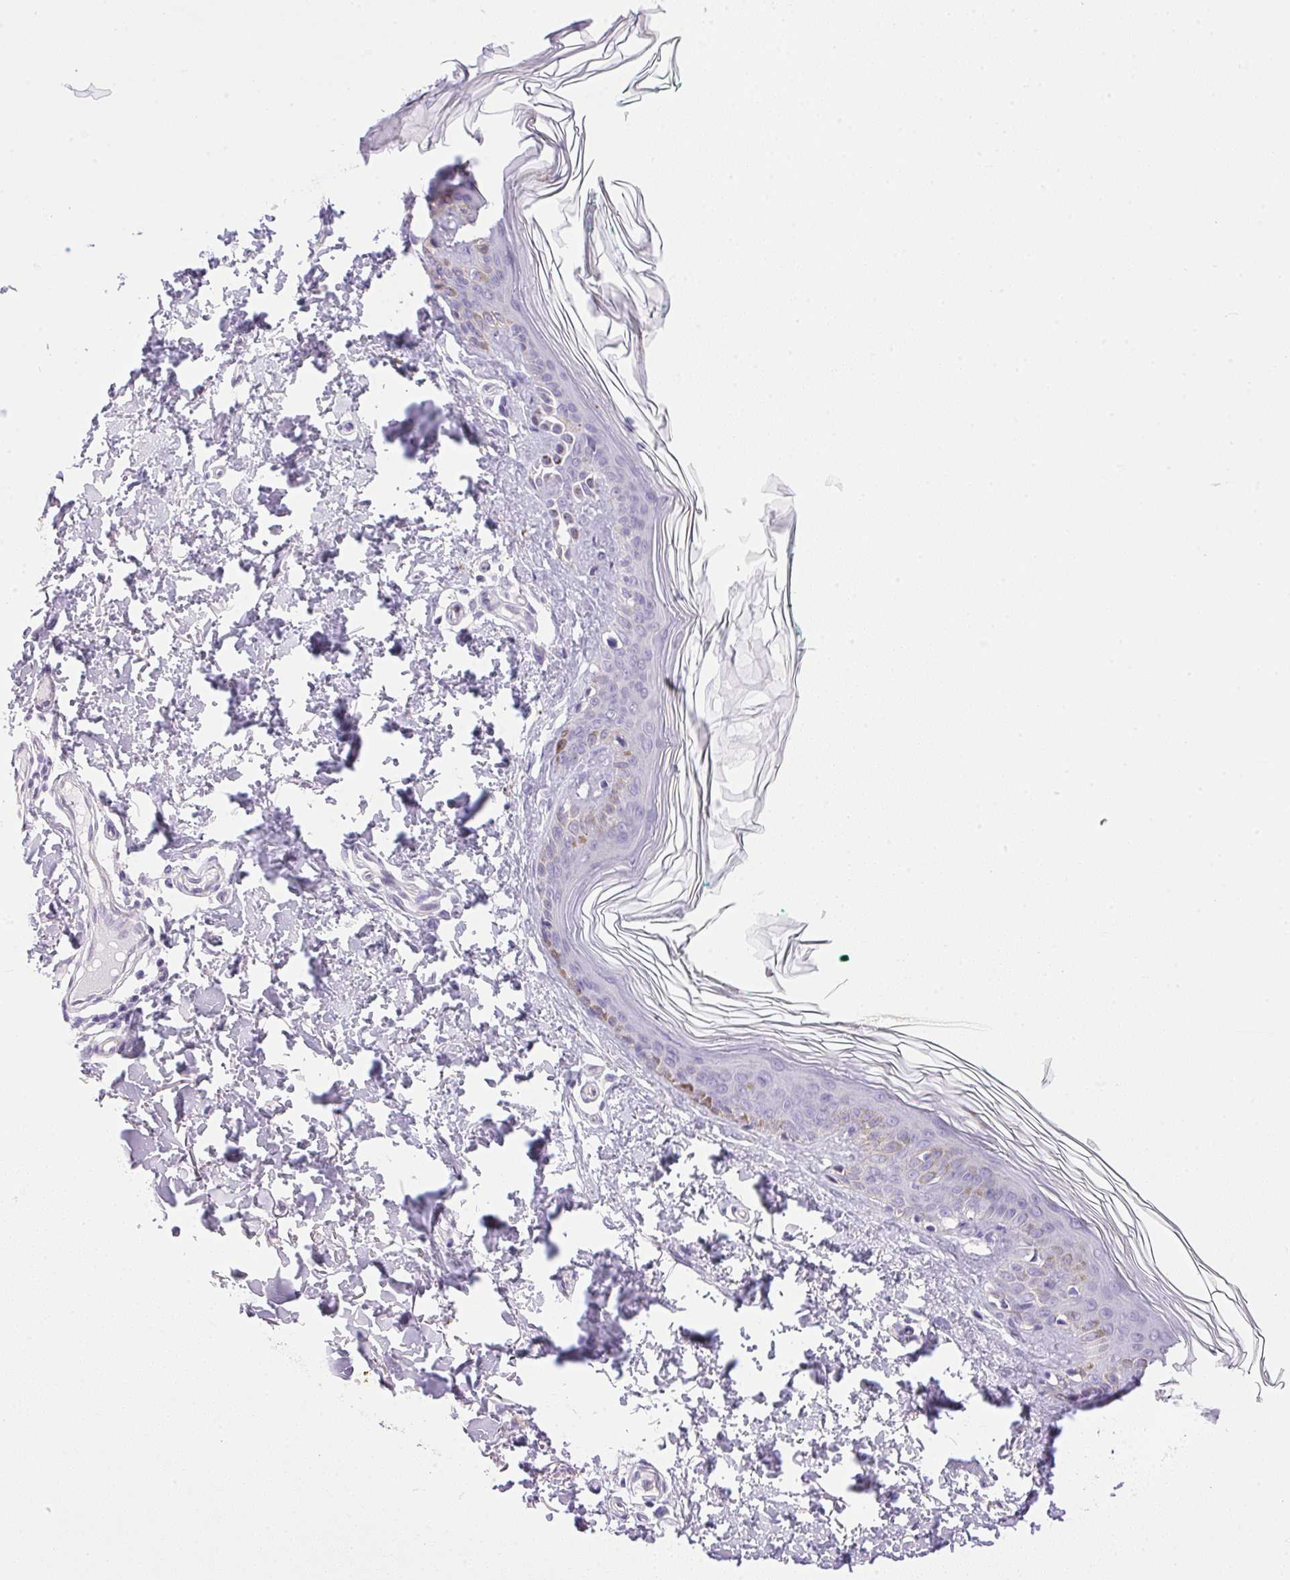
{"staining": {"intensity": "negative", "quantity": "none", "location": "none"}, "tissue": "skin", "cell_type": "Fibroblasts", "image_type": "normal", "snomed": [{"axis": "morphology", "description": "Normal tissue, NOS"}, {"axis": "topography", "description": "Skin"}, {"axis": "topography", "description": "Peripheral nerve tissue"}], "caption": "IHC histopathology image of unremarkable skin stained for a protein (brown), which exhibits no staining in fibroblasts.", "gene": "ATP6V0A4", "patient": {"sex": "female", "age": 45}}